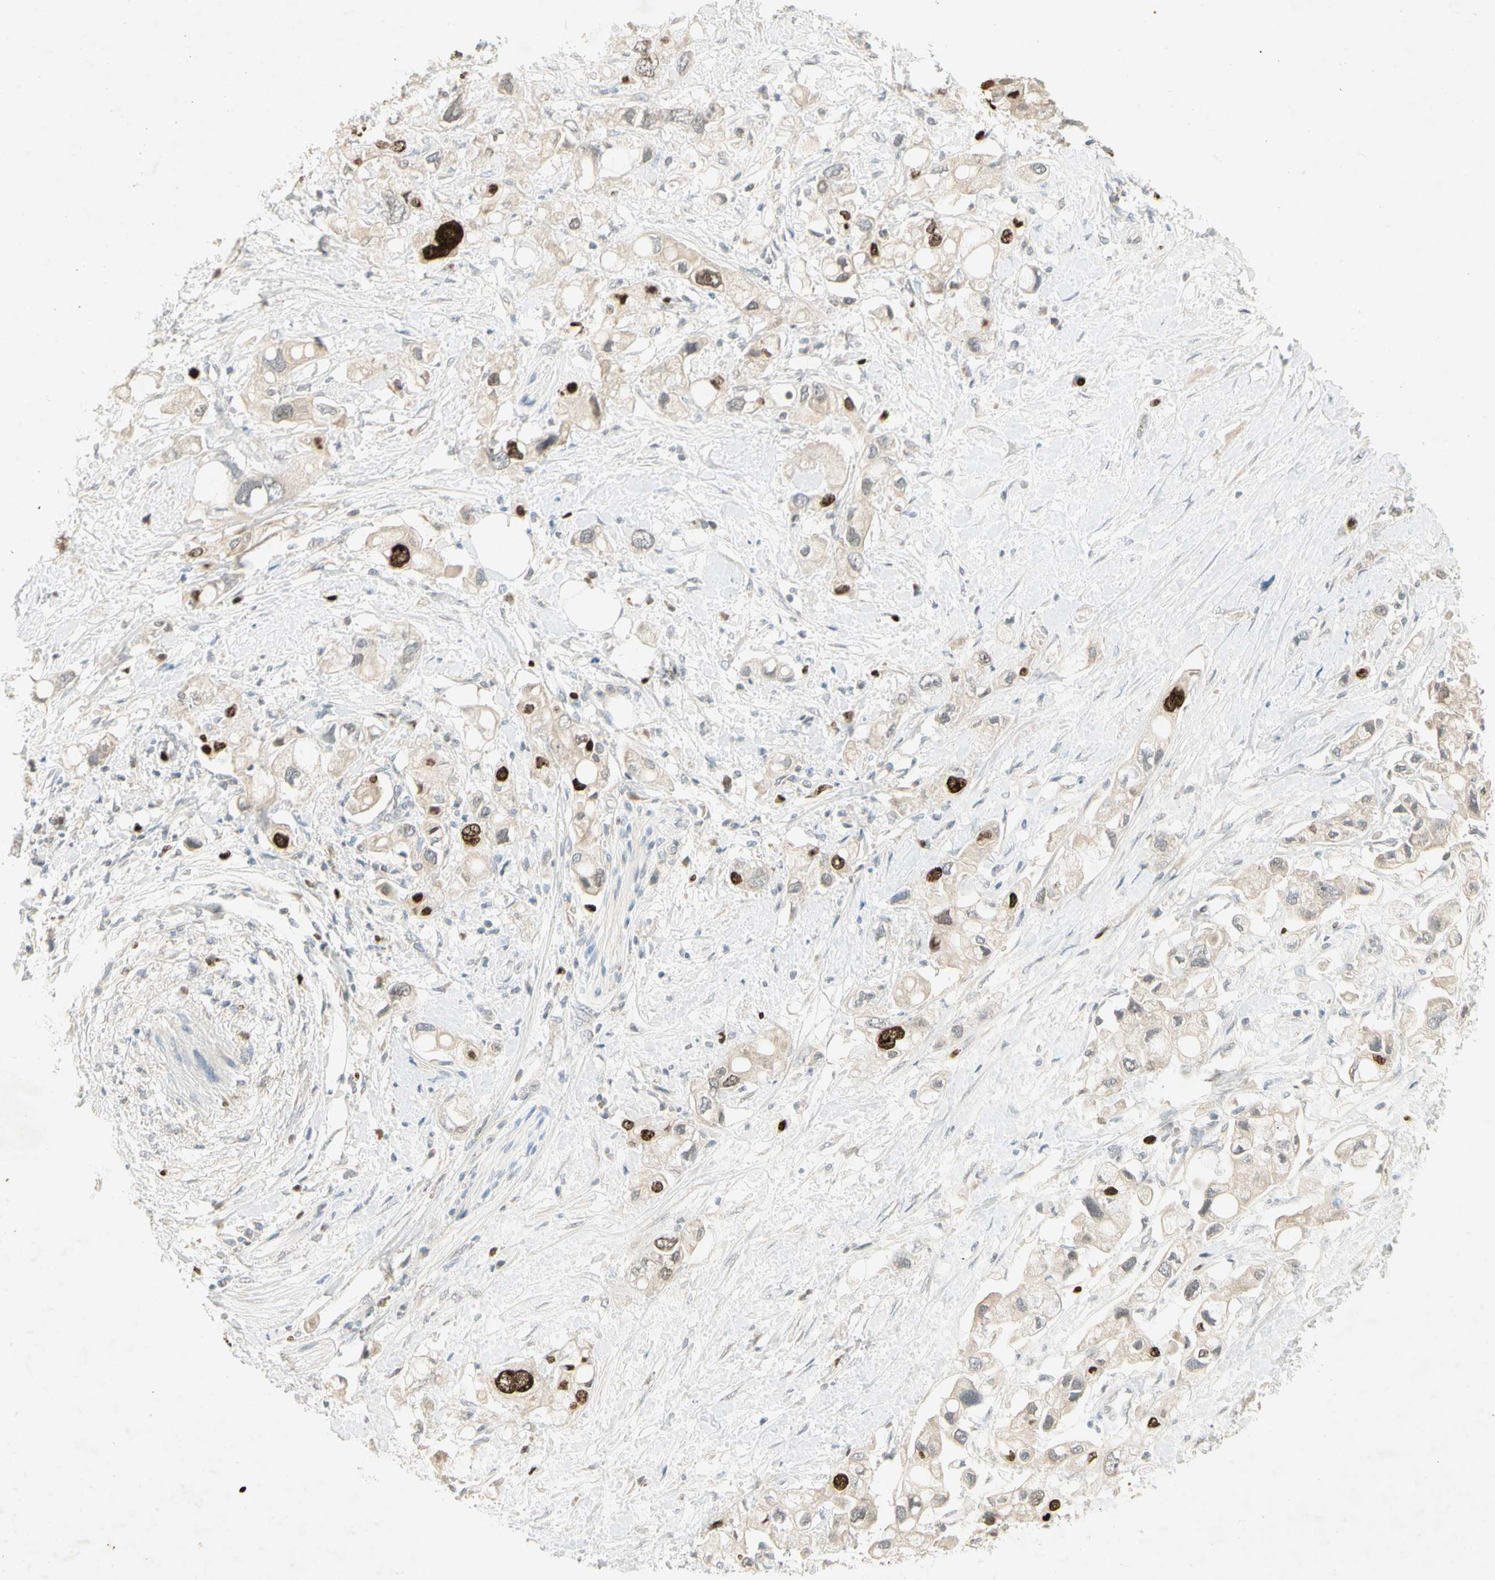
{"staining": {"intensity": "strong", "quantity": "<25%", "location": "nuclear"}, "tissue": "pancreatic cancer", "cell_type": "Tumor cells", "image_type": "cancer", "snomed": [{"axis": "morphology", "description": "Adenocarcinoma, NOS"}, {"axis": "topography", "description": "Pancreas"}], "caption": "About <25% of tumor cells in human pancreatic adenocarcinoma show strong nuclear protein expression as visualized by brown immunohistochemical staining.", "gene": "PITX1", "patient": {"sex": "female", "age": 56}}